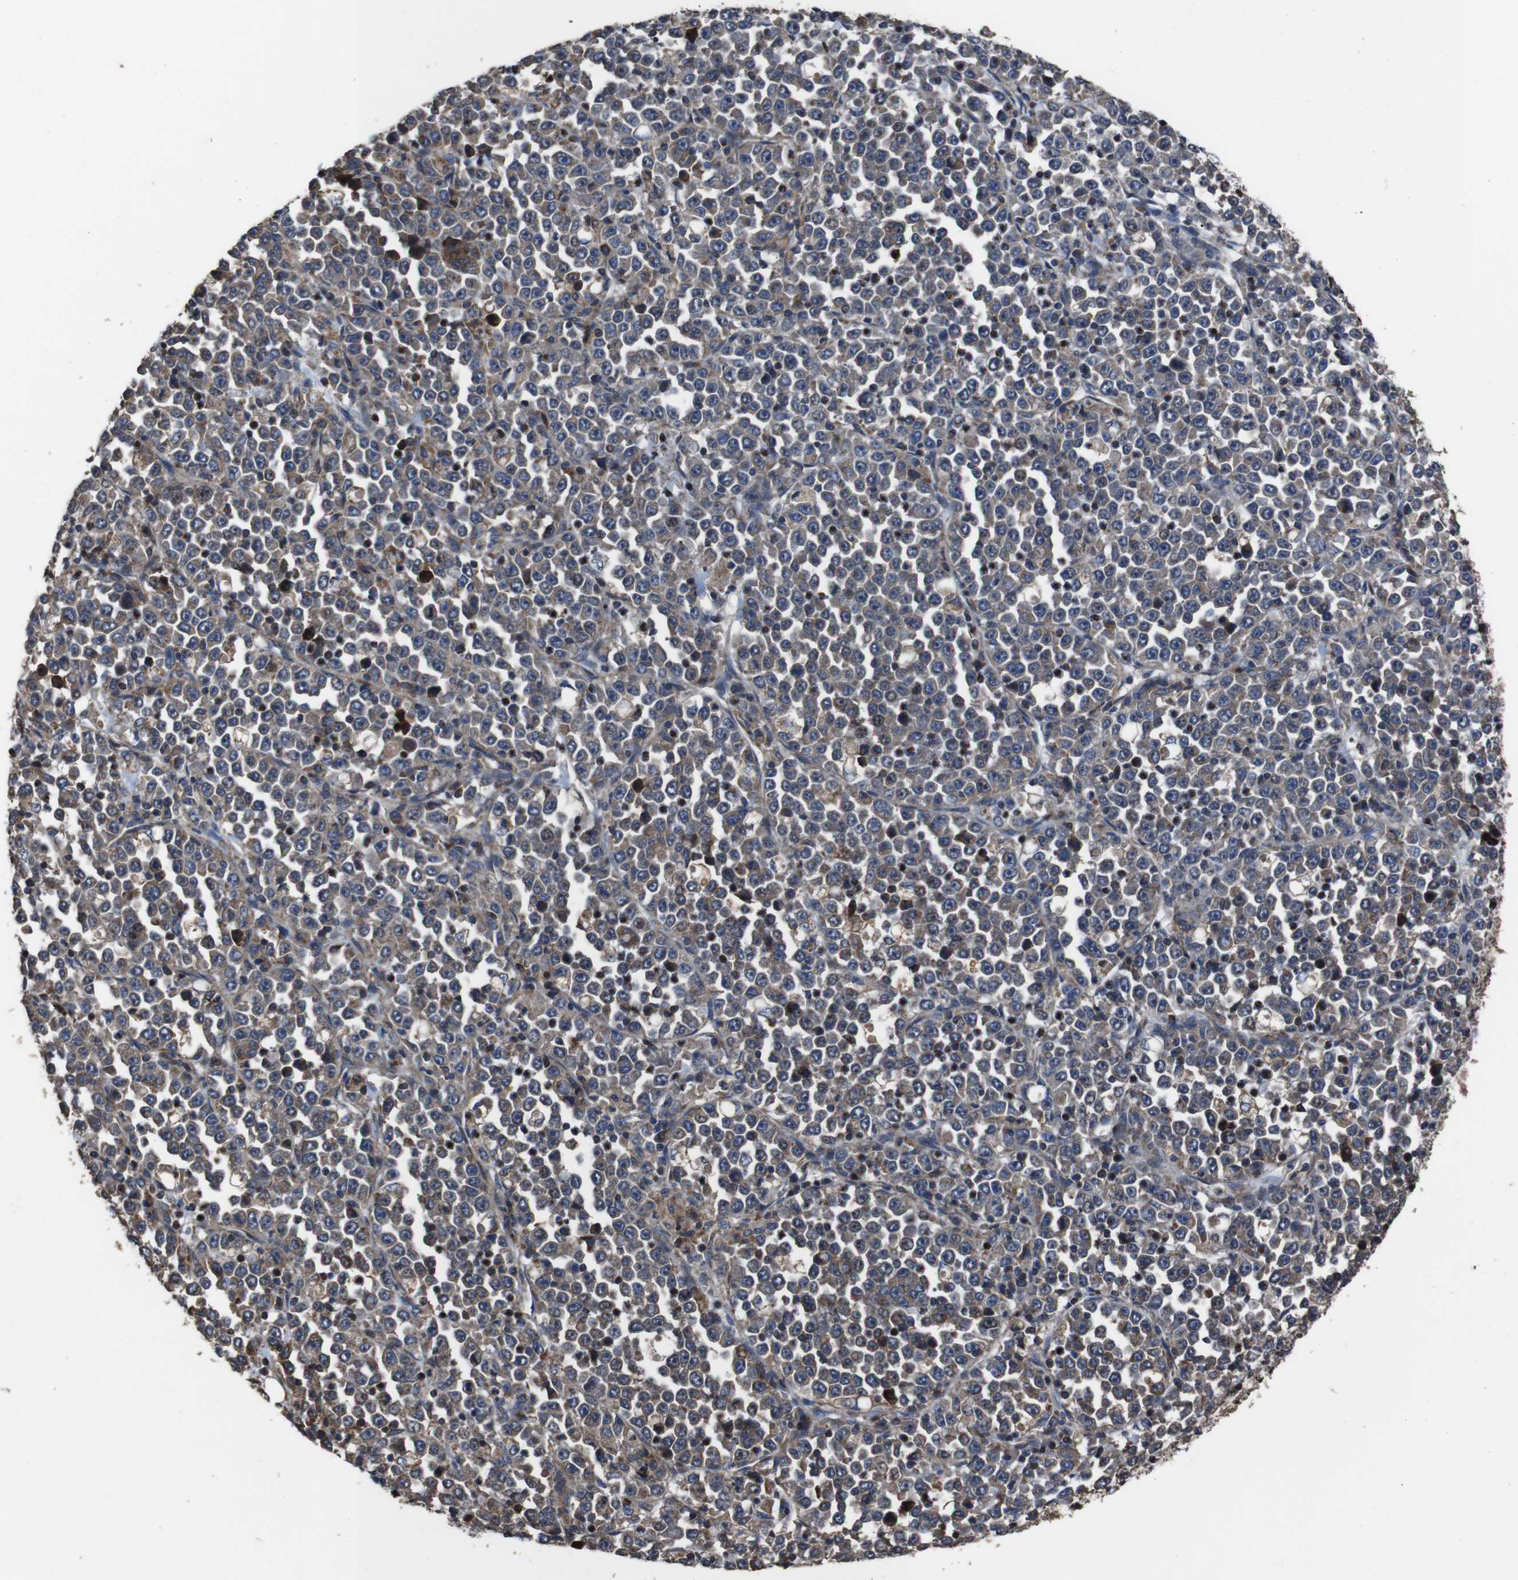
{"staining": {"intensity": "weak", "quantity": ">75%", "location": "cytoplasmic/membranous"}, "tissue": "stomach cancer", "cell_type": "Tumor cells", "image_type": "cancer", "snomed": [{"axis": "morphology", "description": "Normal tissue, NOS"}, {"axis": "morphology", "description": "Adenocarcinoma, NOS"}, {"axis": "topography", "description": "Stomach, upper"}, {"axis": "topography", "description": "Stomach"}], "caption": "Immunohistochemical staining of stomach cancer (adenocarcinoma) reveals low levels of weak cytoplasmic/membranous protein expression in about >75% of tumor cells.", "gene": "SNN", "patient": {"sex": "male", "age": 59}}